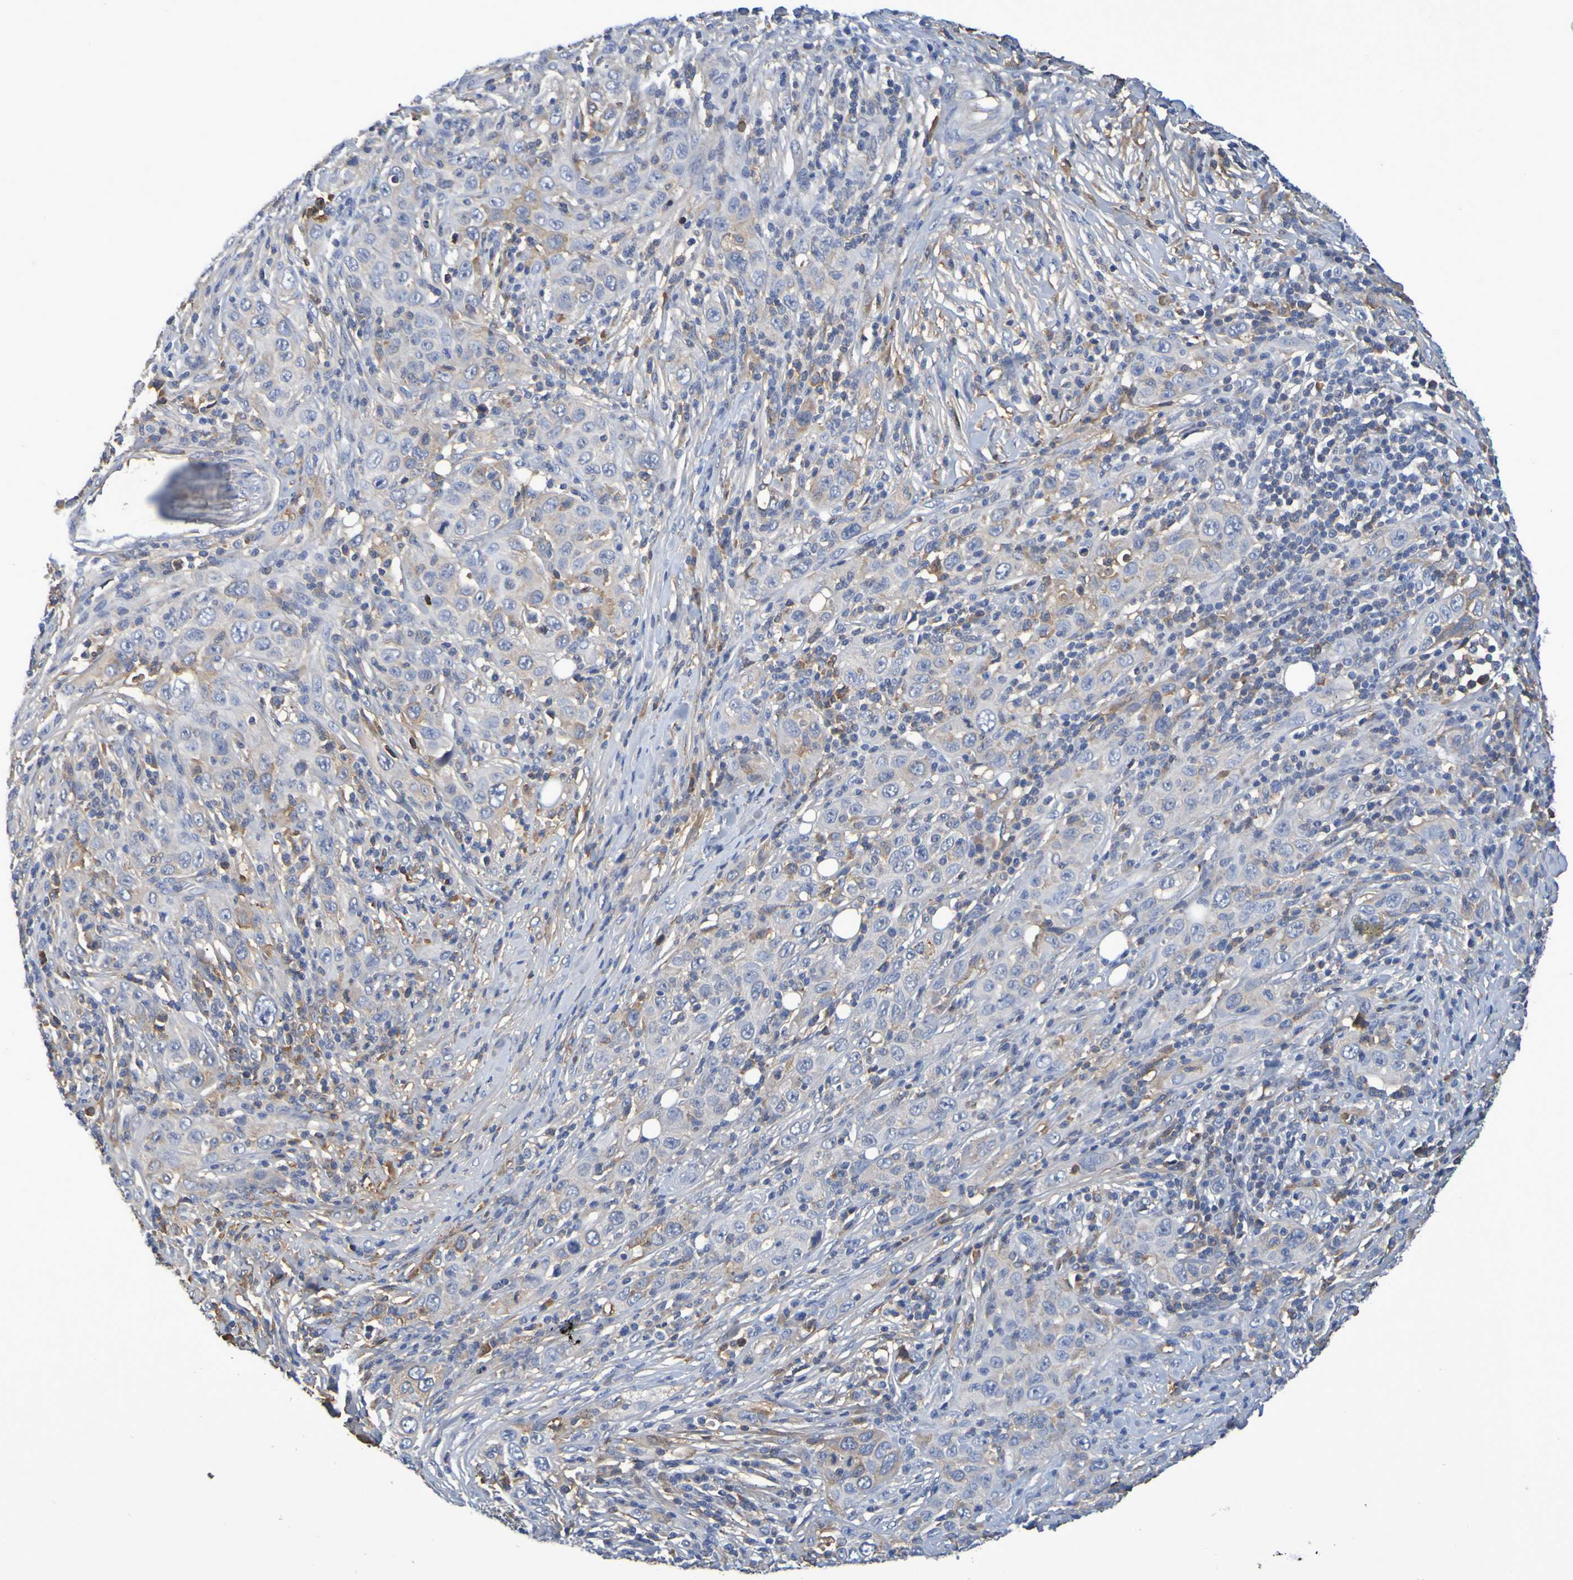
{"staining": {"intensity": "negative", "quantity": "none", "location": "none"}, "tissue": "skin cancer", "cell_type": "Tumor cells", "image_type": "cancer", "snomed": [{"axis": "morphology", "description": "Squamous cell carcinoma, NOS"}, {"axis": "topography", "description": "Skin"}], "caption": "The histopathology image reveals no significant expression in tumor cells of skin cancer.", "gene": "GAB3", "patient": {"sex": "female", "age": 88}}